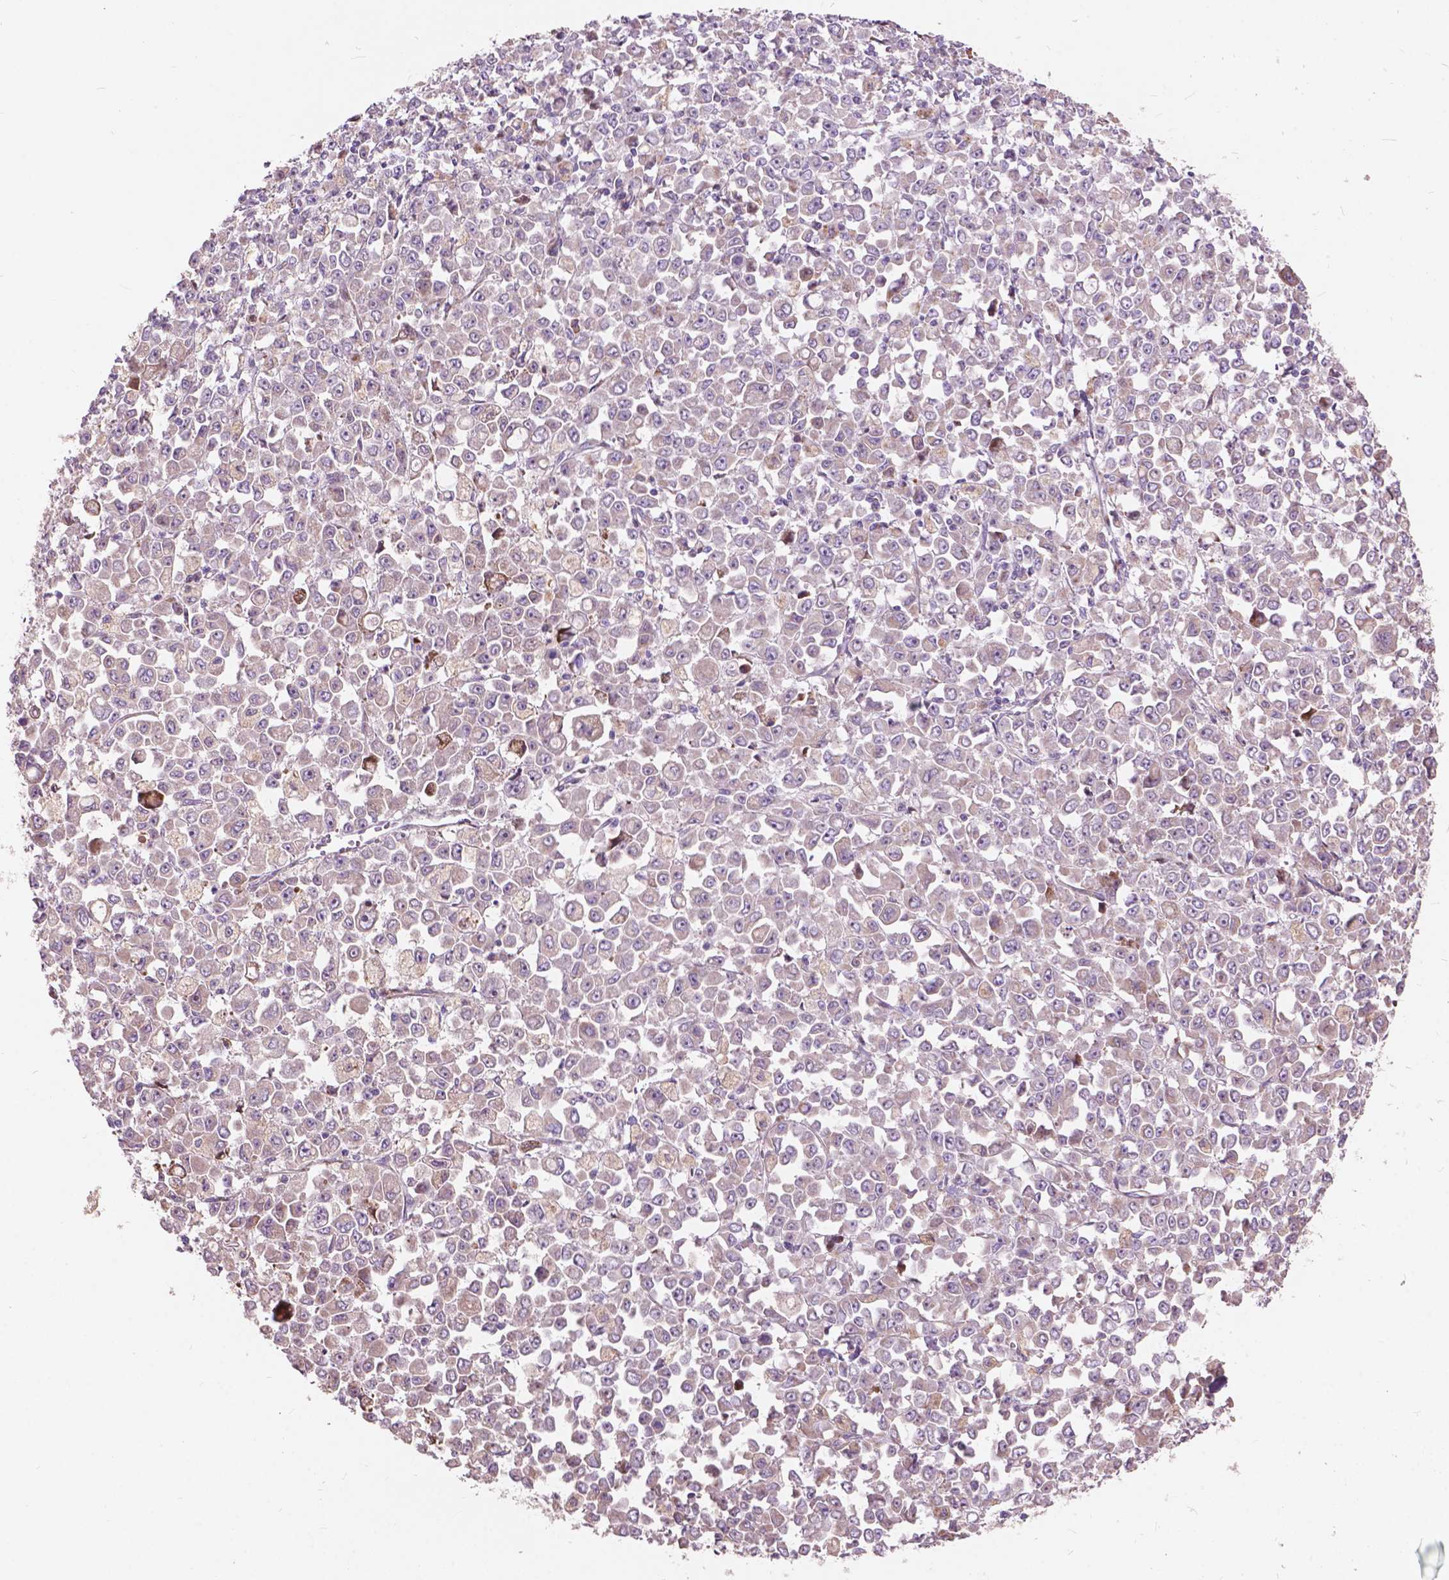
{"staining": {"intensity": "moderate", "quantity": "<25%", "location": "cytoplasmic/membranous"}, "tissue": "stomach cancer", "cell_type": "Tumor cells", "image_type": "cancer", "snomed": [{"axis": "morphology", "description": "Adenocarcinoma, NOS"}, {"axis": "topography", "description": "Stomach, upper"}], "caption": "Immunohistochemical staining of human stomach cancer (adenocarcinoma) reveals low levels of moderate cytoplasmic/membranous protein positivity in about <25% of tumor cells.", "gene": "MORN1", "patient": {"sex": "male", "age": 70}}